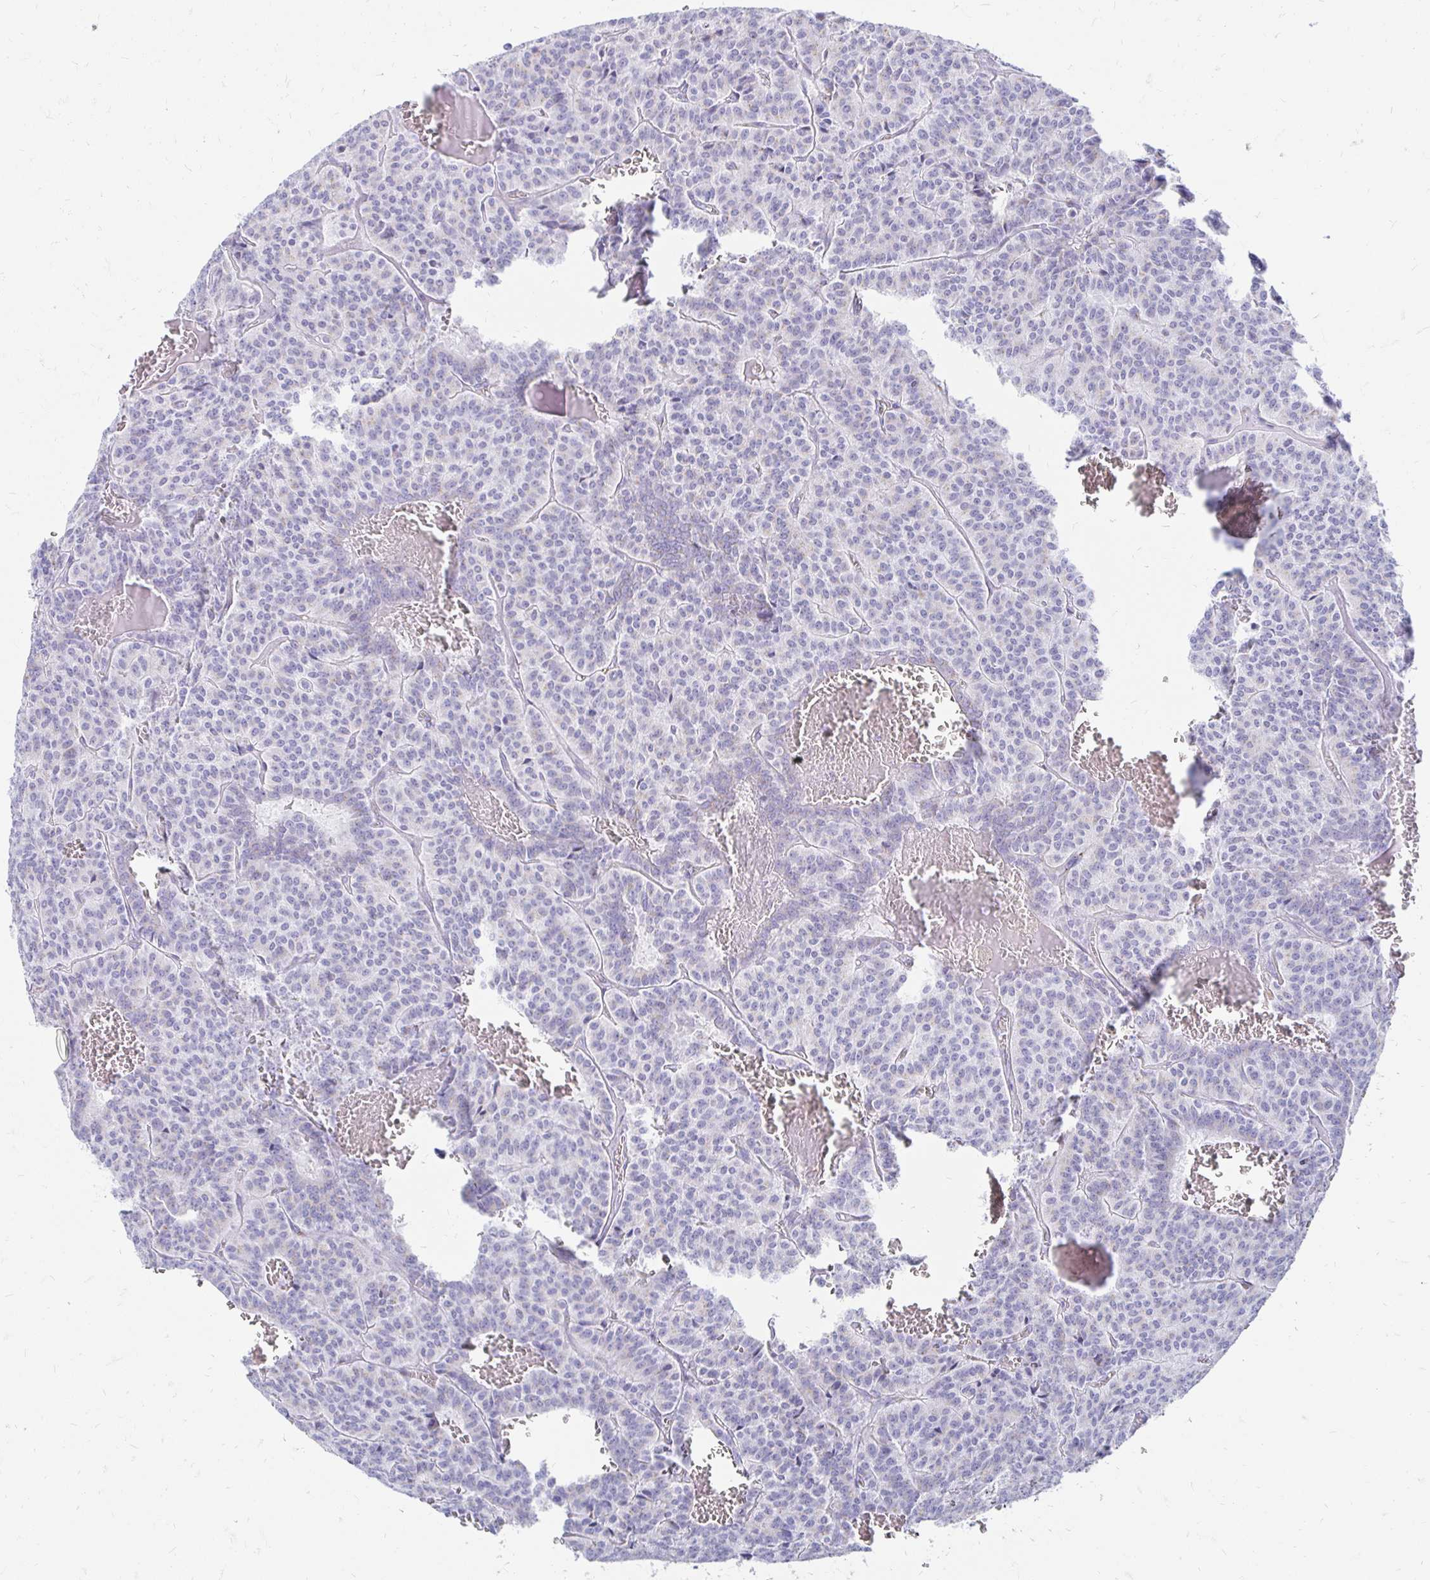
{"staining": {"intensity": "negative", "quantity": "none", "location": "none"}, "tissue": "carcinoid", "cell_type": "Tumor cells", "image_type": "cancer", "snomed": [{"axis": "morphology", "description": "Carcinoid, malignant, NOS"}, {"axis": "topography", "description": "Lung"}], "caption": "Tumor cells are negative for protein expression in human carcinoid (malignant).", "gene": "PAGE4", "patient": {"sex": "male", "age": 70}}